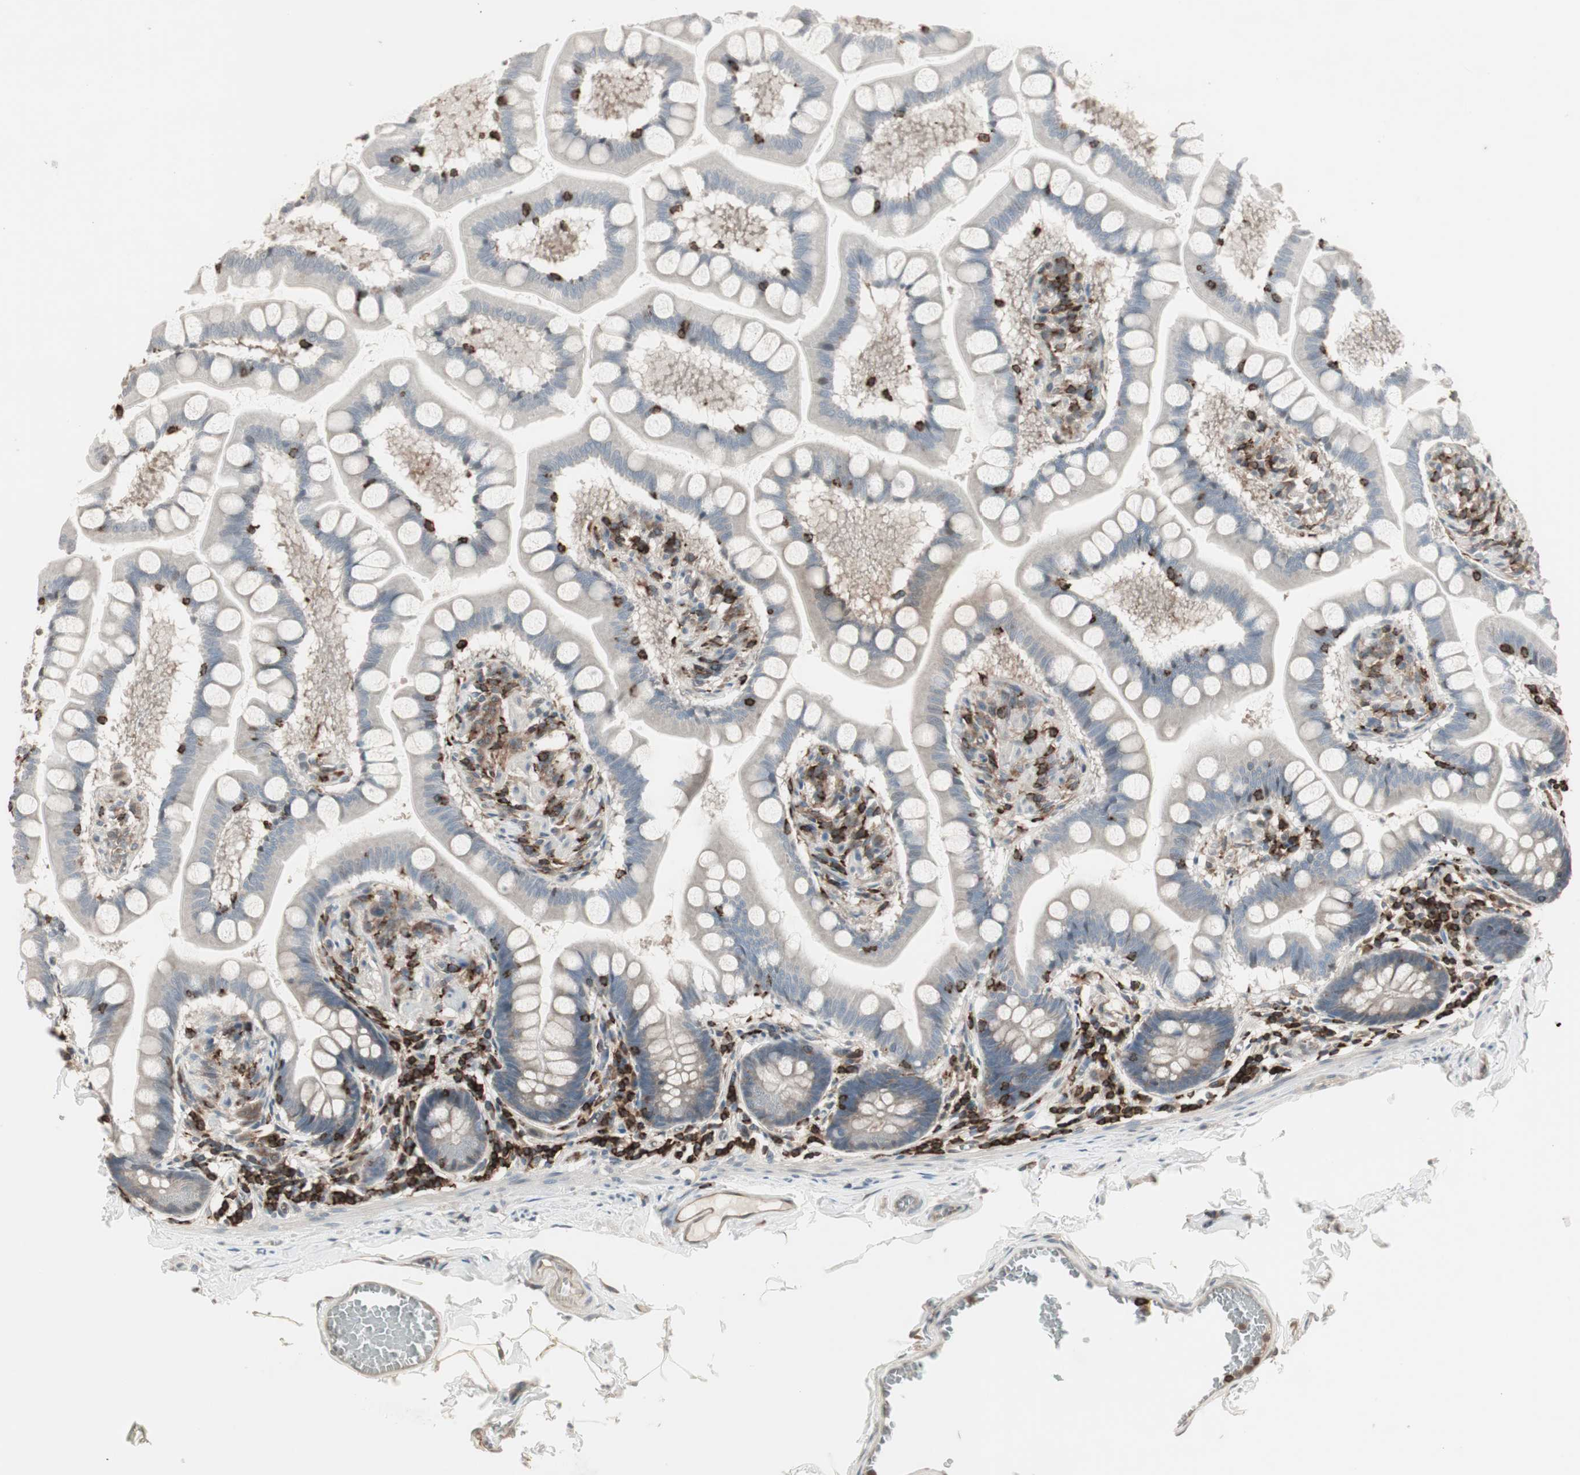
{"staining": {"intensity": "weak", "quantity": "<25%", "location": "cytoplasmic/membranous"}, "tissue": "small intestine", "cell_type": "Glandular cells", "image_type": "normal", "snomed": [{"axis": "morphology", "description": "Normal tissue, NOS"}, {"axis": "topography", "description": "Small intestine"}], "caption": "The histopathology image demonstrates no staining of glandular cells in unremarkable small intestine. (Immunohistochemistry (ihc), brightfield microscopy, high magnification).", "gene": "ARHGEF1", "patient": {"sex": "male", "age": 41}}